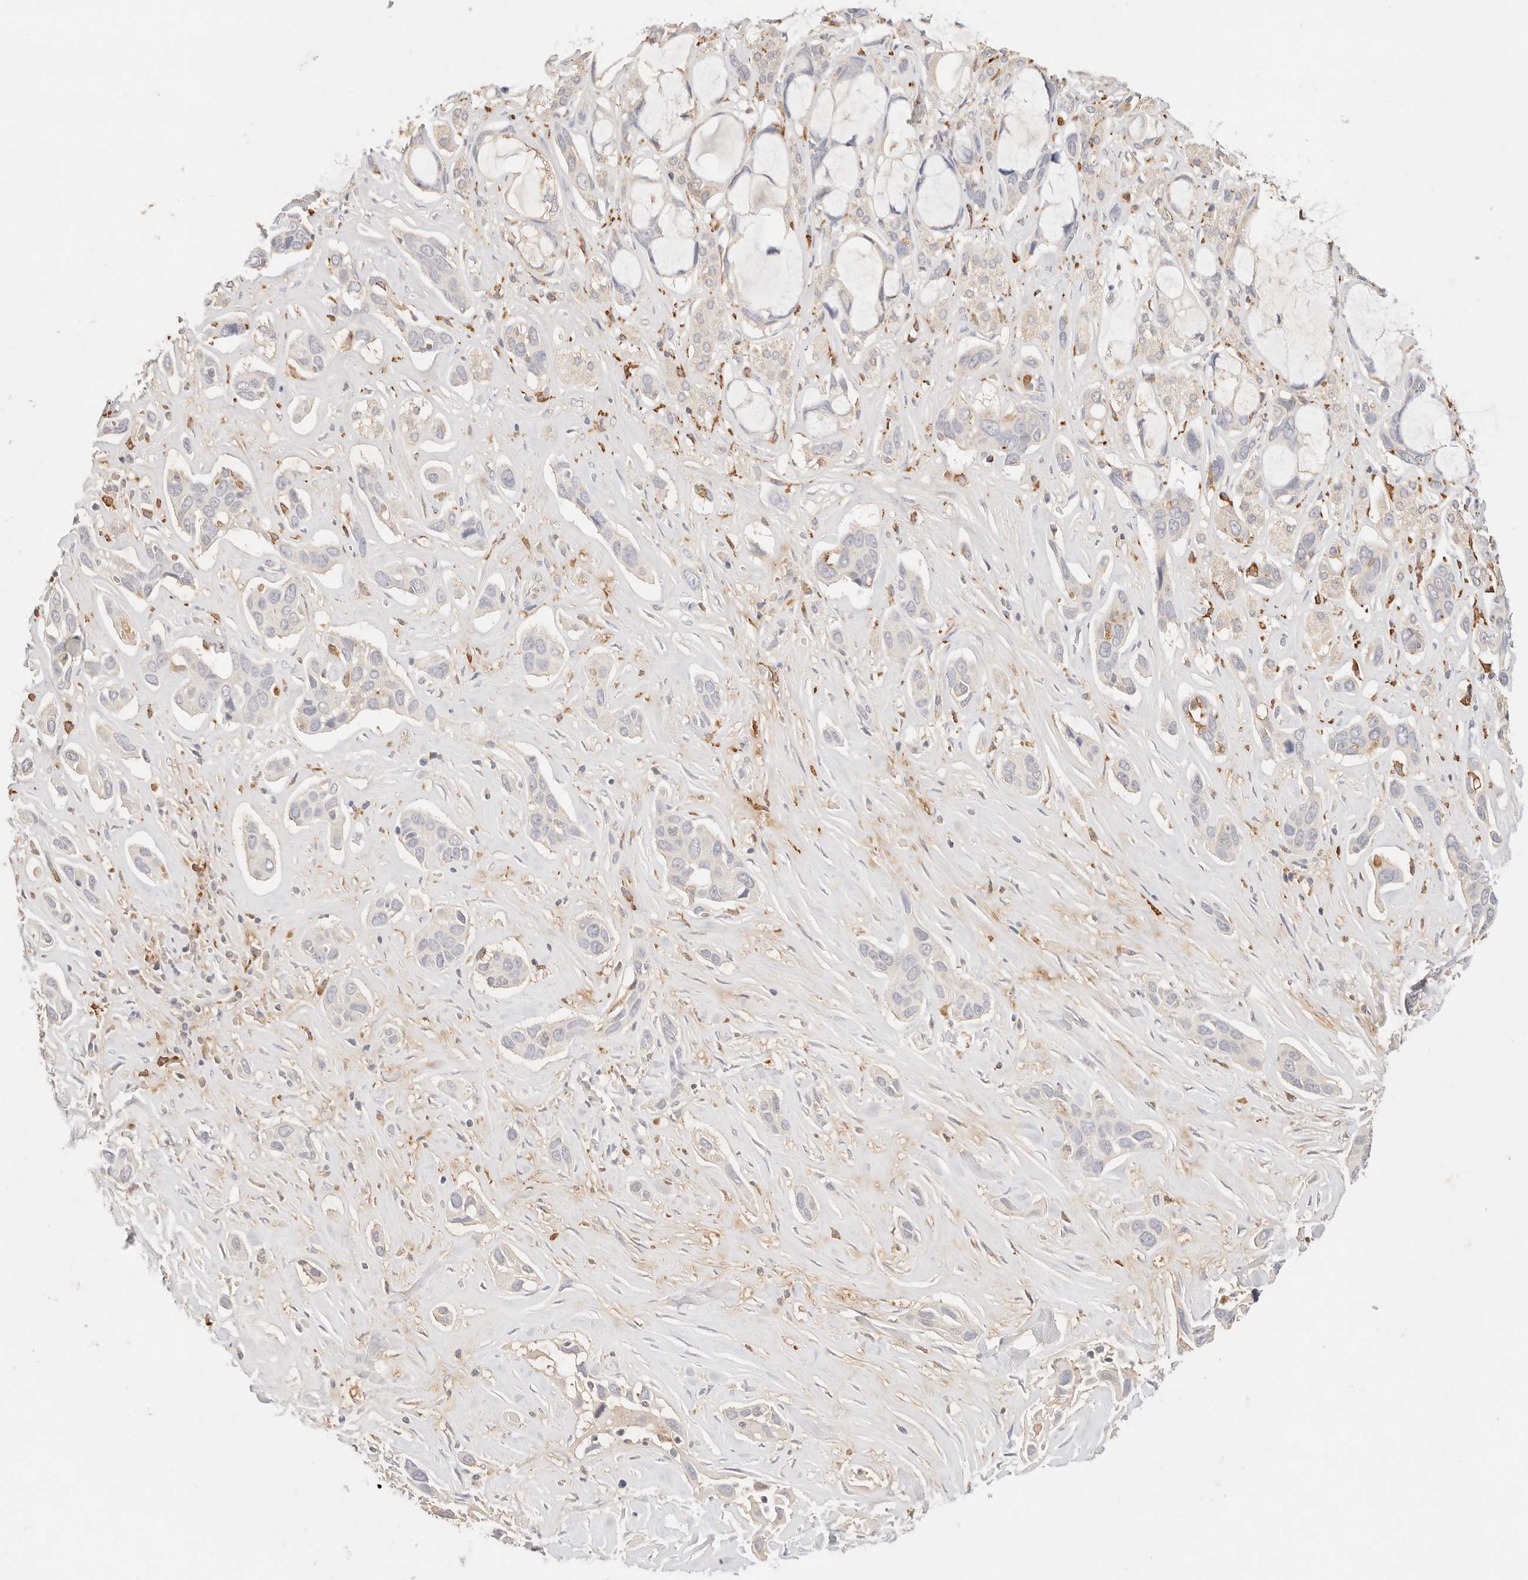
{"staining": {"intensity": "negative", "quantity": "none", "location": "none"}, "tissue": "pancreatic cancer", "cell_type": "Tumor cells", "image_type": "cancer", "snomed": [{"axis": "morphology", "description": "Adenocarcinoma, NOS"}, {"axis": "topography", "description": "Pancreas"}], "caption": "DAB immunohistochemical staining of pancreatic adenocarcinoma exhibits no significant expression in tumor cells.", "gene": "HK2", "patient": {"sex": "female", "age": 60}}